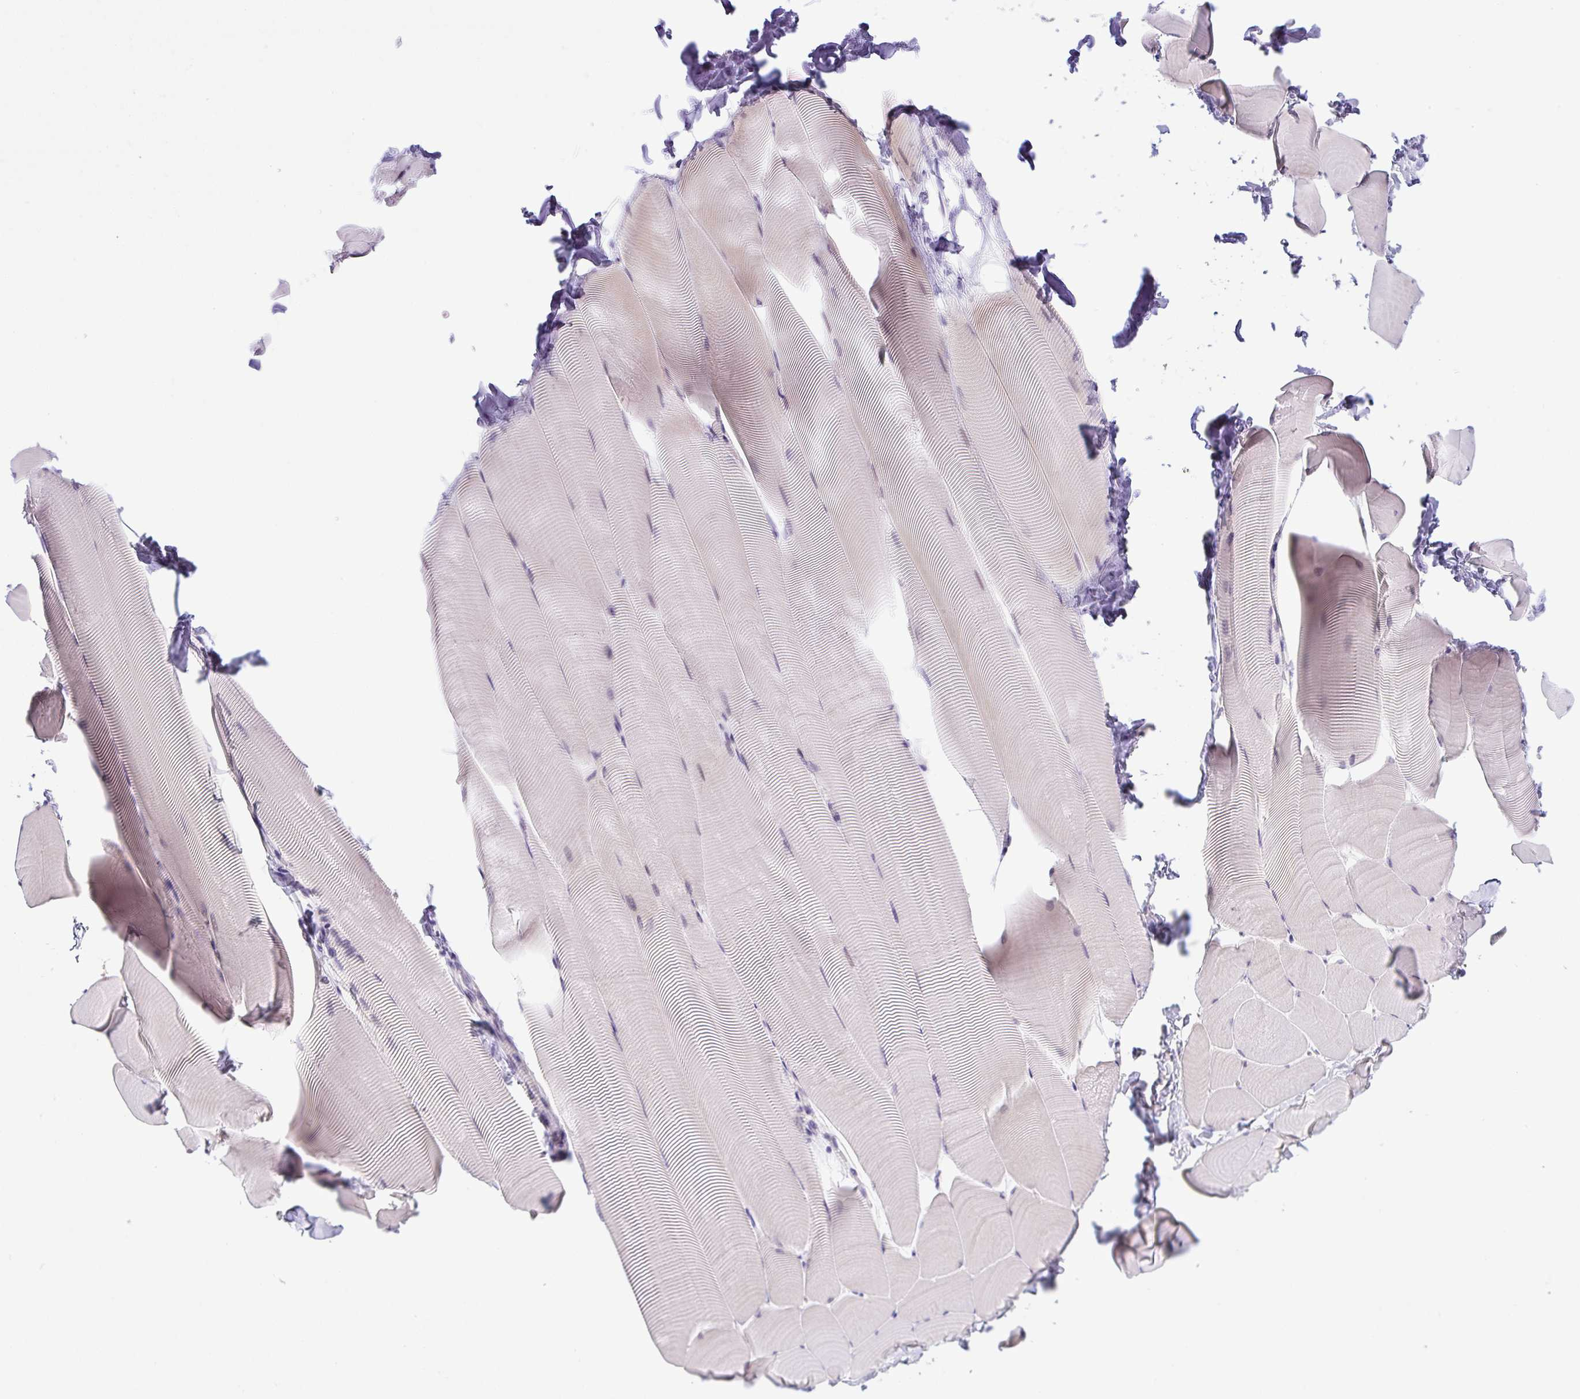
{"staining": {"intensity": "weak", "quantity": "25%-75%", "location": "cytoplasmic/membranous"}, "tissue": "skeletal muscle", "cell_type": "Myocytes", "image_type": "normal", "snomed": [{"axis": "morphology", "description": "Normal tissue, NOS"}, {"axis": "topography", "description": "Skeletal muscle"}], "caption": "Protein staining by immunohistochemistry reveals weak cytoplasmic/membranous staining in approximately 25%-75% of myocytes in normal skeletal muscle. (DAB (3,3'-diaminobenzidine) IHC with brightfield microscopy, high magnification).", "gene": "ADAMTS19", "patient": {"sex": "male", "age": 25}}